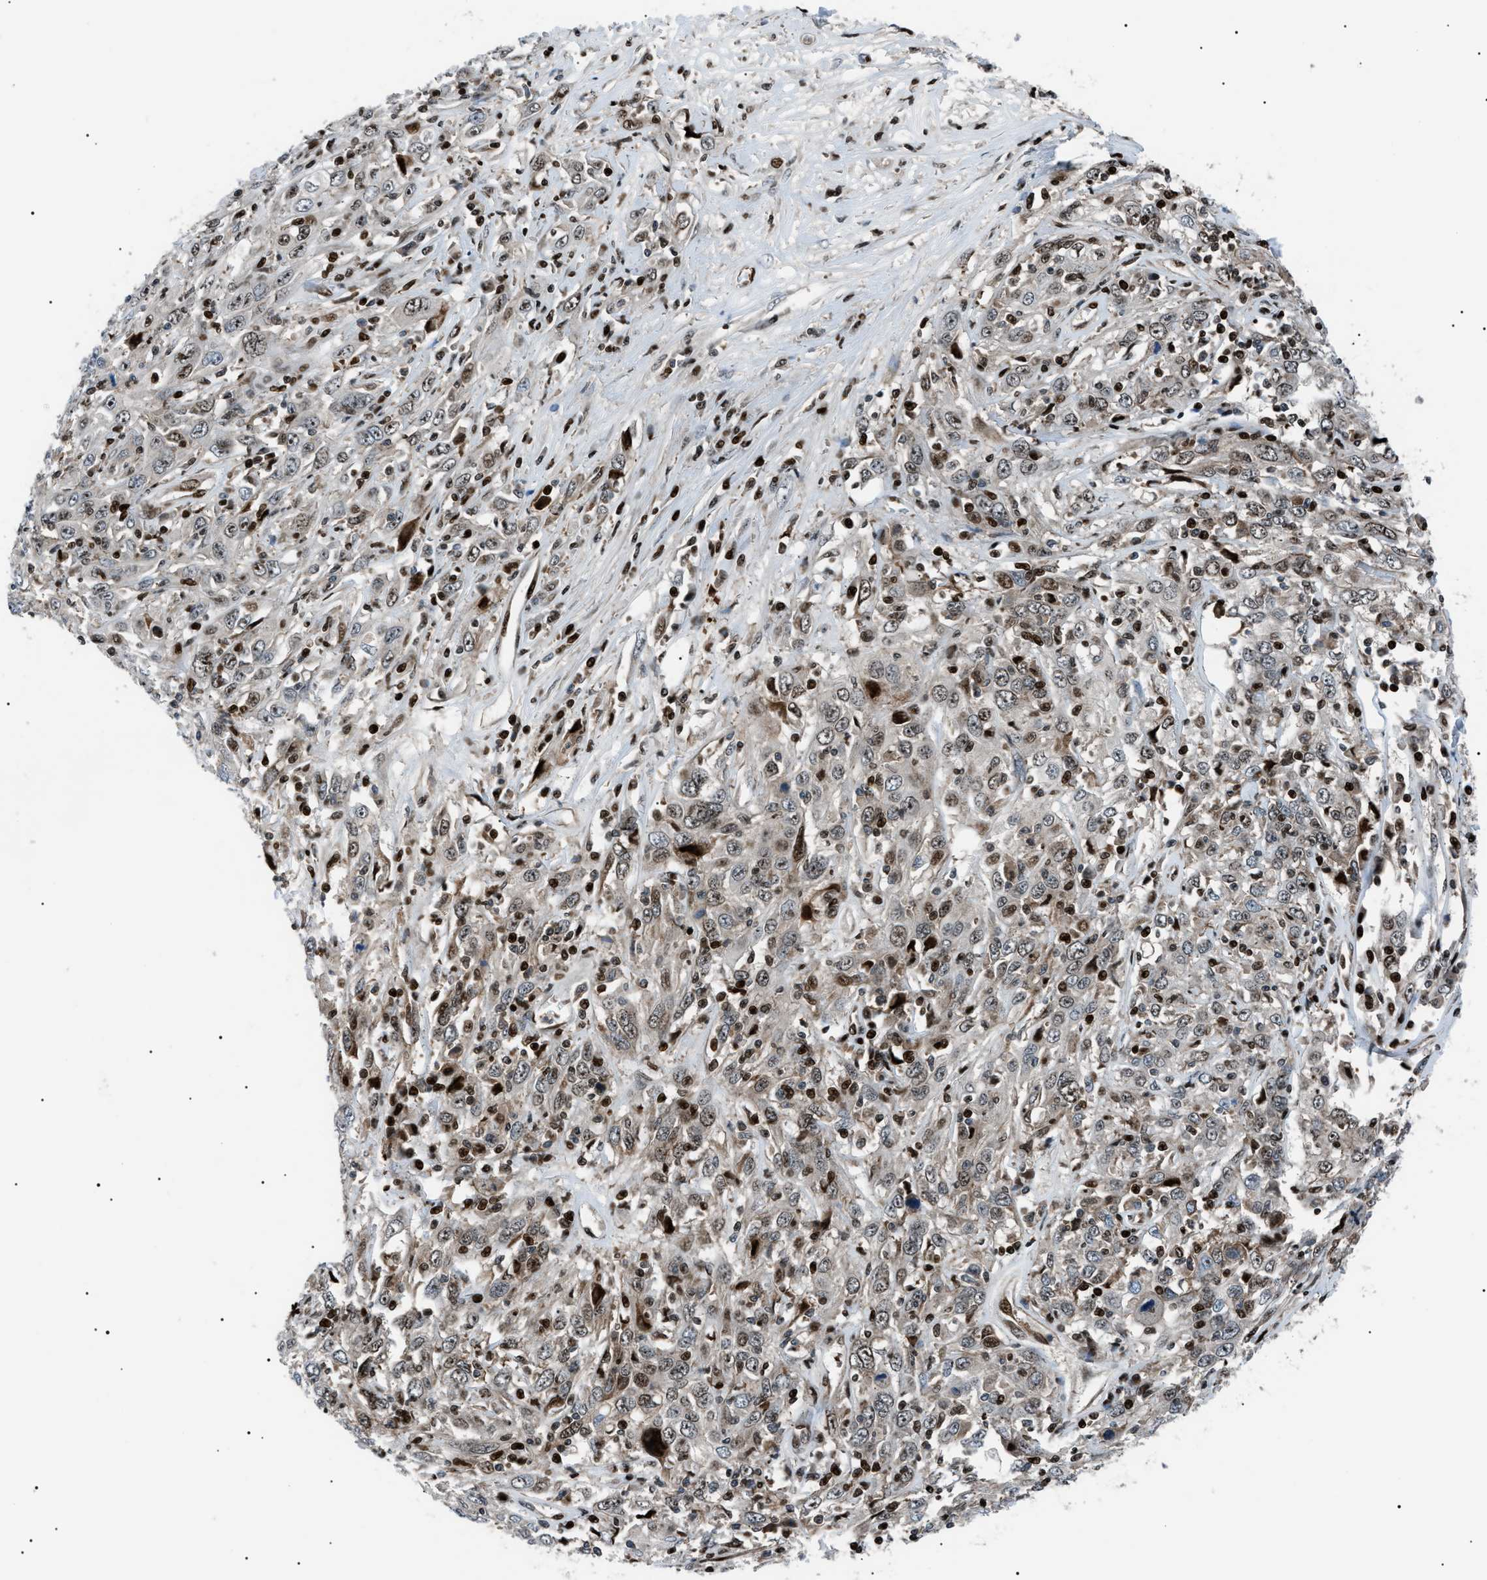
{"staining": {"intensity": "weak", "quantity": "25%-75%", "location": "nuclear"}, "tissue": "cervical cancer", "cell_type": "Tumor cells", "image_type": "cancer", "snomed": [{"axis": "morphology", "description": "Squamous cell carcinoma, NOS"}, {"axis": "topography", "description": "Cervix"}], "caption": "Immunohistochemistry (IHC) (DAB) staining of human squamous cell carcinoma (cervical) shows weak nuclear protein staining in about 25%-75% of tumor cells.", "gene": "PRKX", "patient": {"sex": "female", "age": 46}}